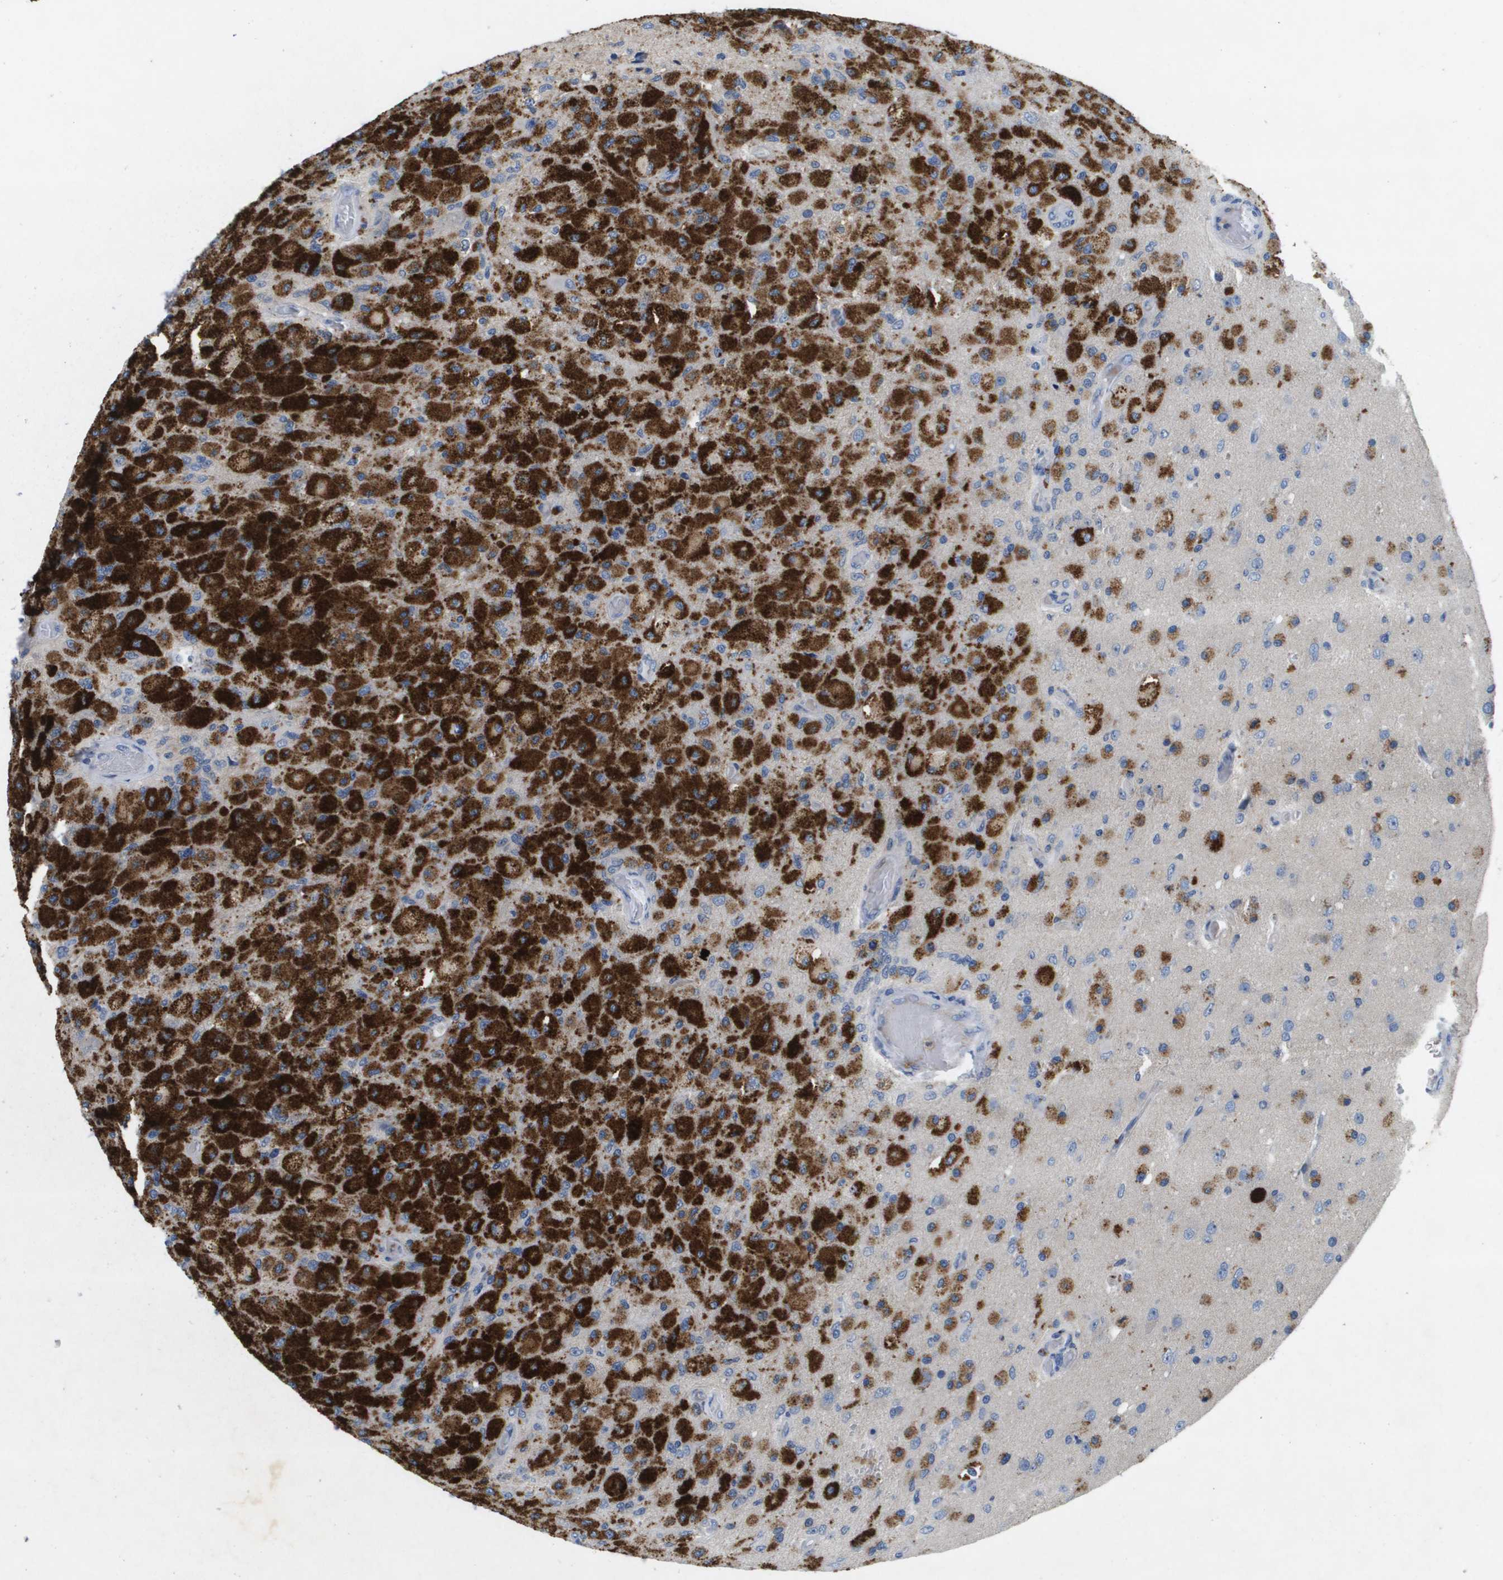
{"staining": {"intensity": "strong", "quantity": "25%-75%", "location": "cytoplasmic/membranous"}, "tissue": "glioma", "cell_type": "Tumor cells", "image_type": "cancer", "snomed": [{"axis": "morphology", "description": "Normal tissue, NOS"}, {"axis": "morphology", "description": "Glioma, malignant, High grade"}, {"axis": "topography", "description": "Cerebral cortex"}], "caption": "The image reveals staining of glioma, revealing strong cytoplasmic/membranous protein positivity (brown color) within tumor cells. (brown staining indicates protein expression, while blue staining denotes nuclei).", "gene": "LIPG", "patient": {"sex": "male", "age": 77}}